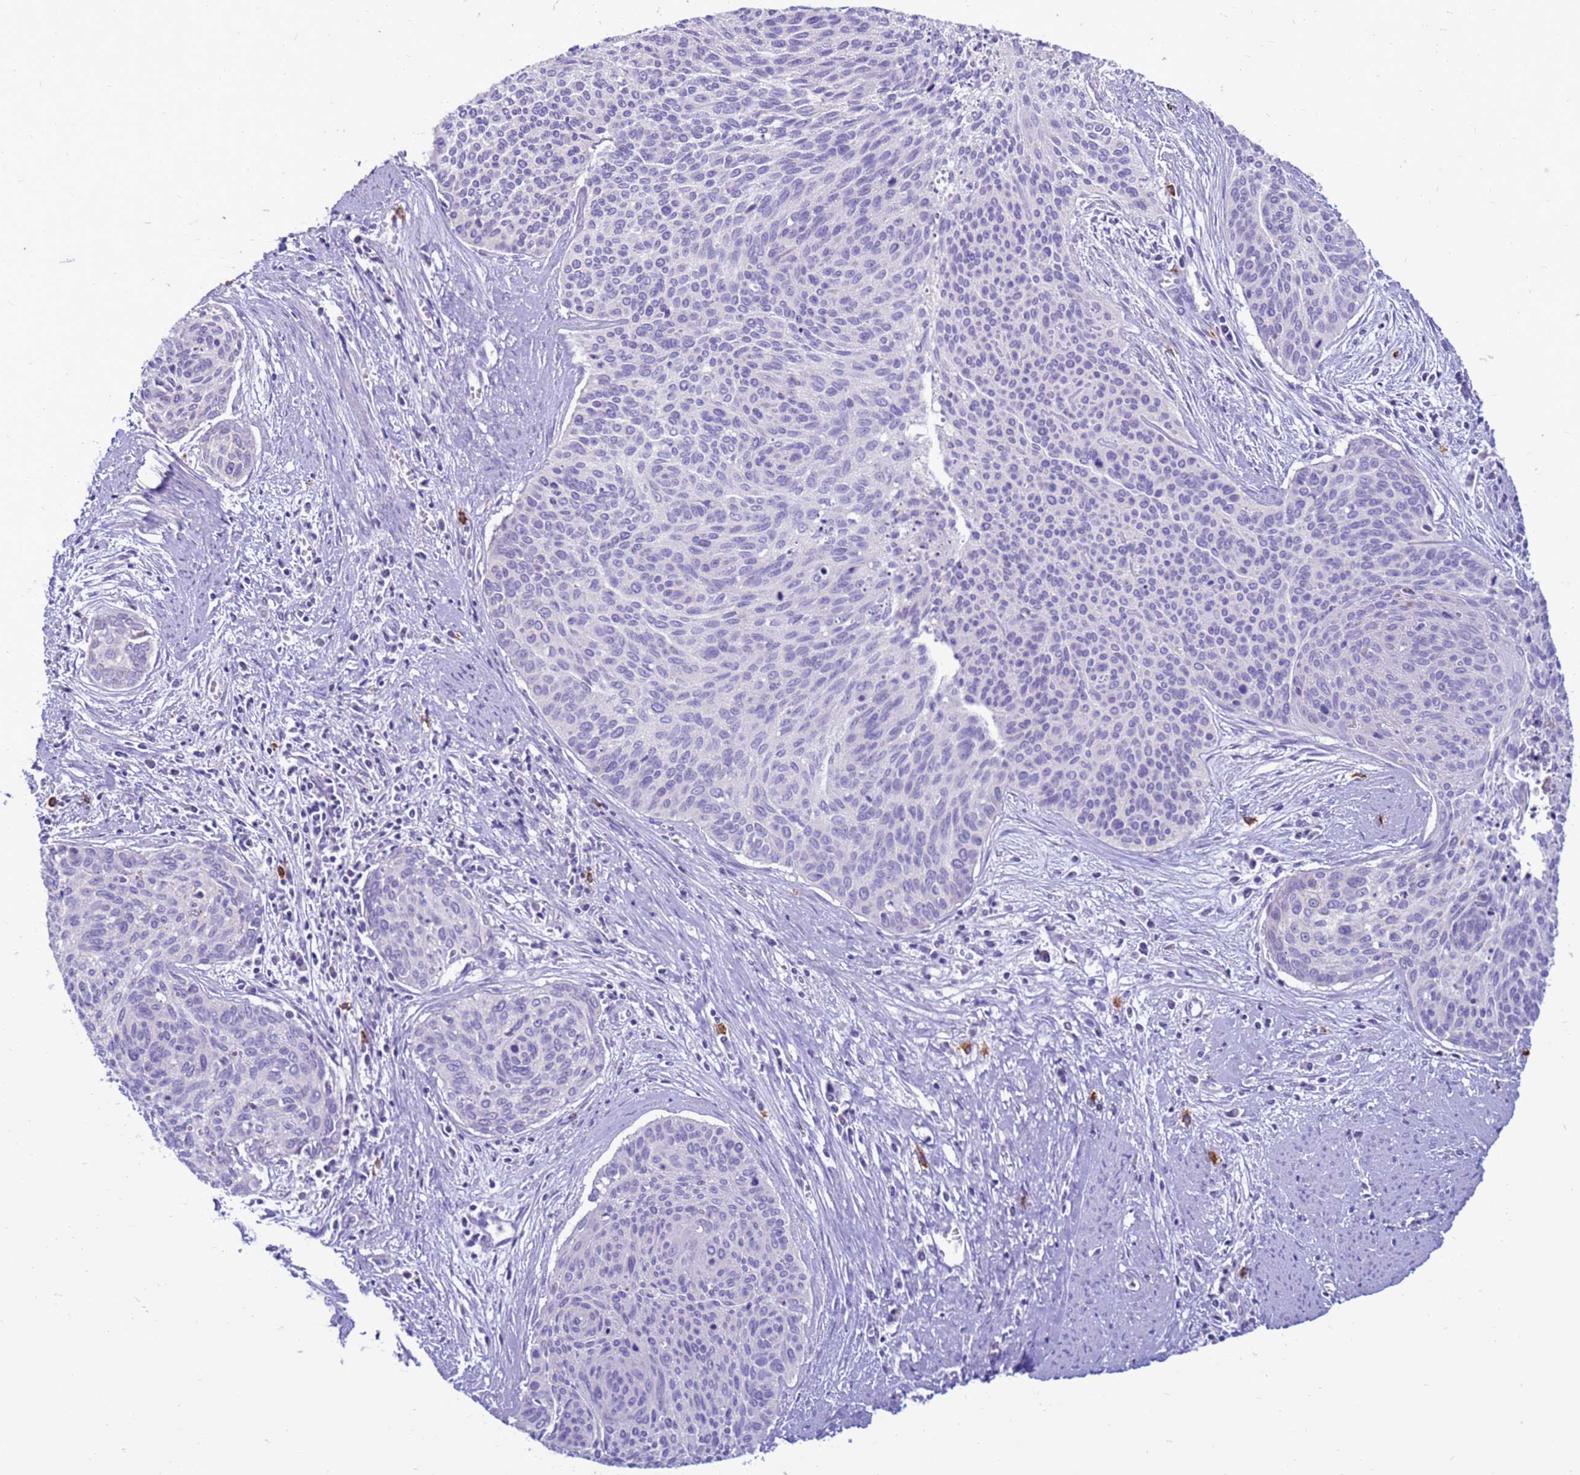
{"staining": {"intensity": "negative", "quantity": "none", "location": "none"}, "tissue": "cervical cancer", "cell_type": "Tumor cells", "image_type": "cancer", "snomed": [{"axis": "morphology", "description": "Squamous cell carcinoma, NOS"}, {"axis": "topography", "description": "Cervix"}], "caption": "The IHC photomicrograph has no significant expression in tumor cells of cervical cancer (squamous cell carcinoma) tissue.", "gene": "PDE10A", "patient": {"sex": "female", "age": 55}}